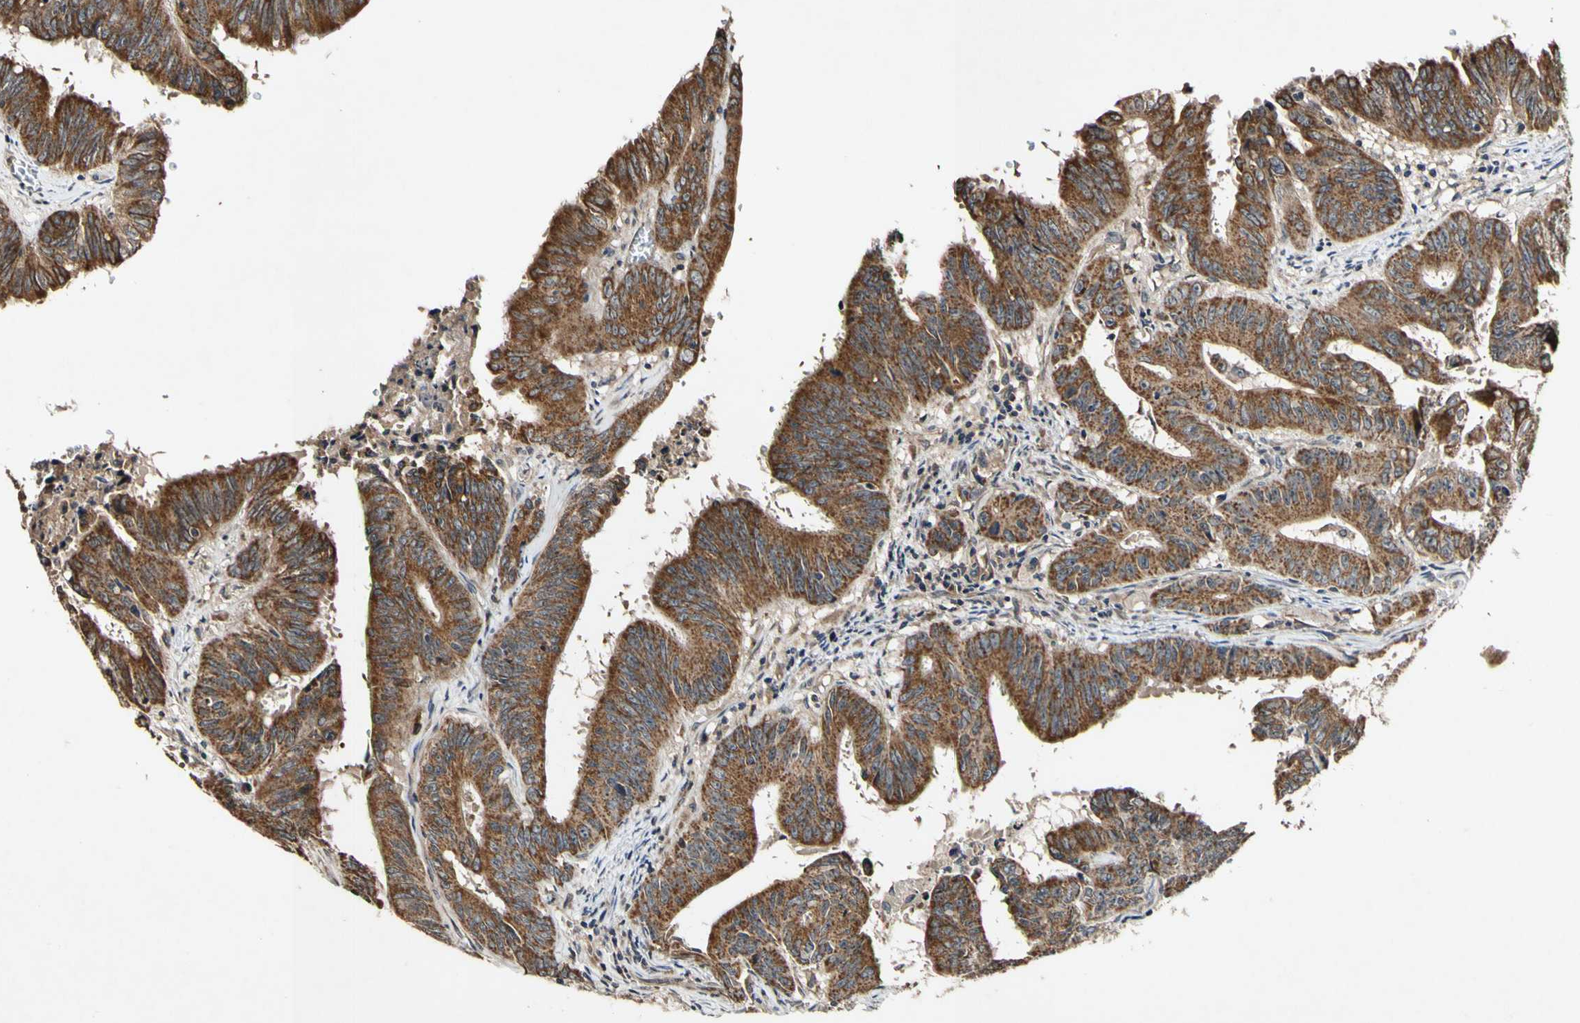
{"staining": {"intensity": "strong", "quantity": ">75%", "location": "cytoplasmic/membranous"}, "tissue": "colorectal cancer", "cell_type": "Tumor cells", "image_type": "cancer", "snomed": [{"axis": "morphology", "description": "Adenocarcinoma, NOS"}, {"axis": "topography", "description": "Colon"}], "caption": "Immunohistochemistry (IHC) image of neoplastic tissue: human colorectal cancer (adenocarcinoma) stained using IHC reveals high levels of strong protein expression localized specifically in the cytoplasmic/membranous of tumor cells, appearing as a cytoplasmic/membranous brown color.", "gene": "PLAT", "patient": {"sex": "male", "age": 45}}